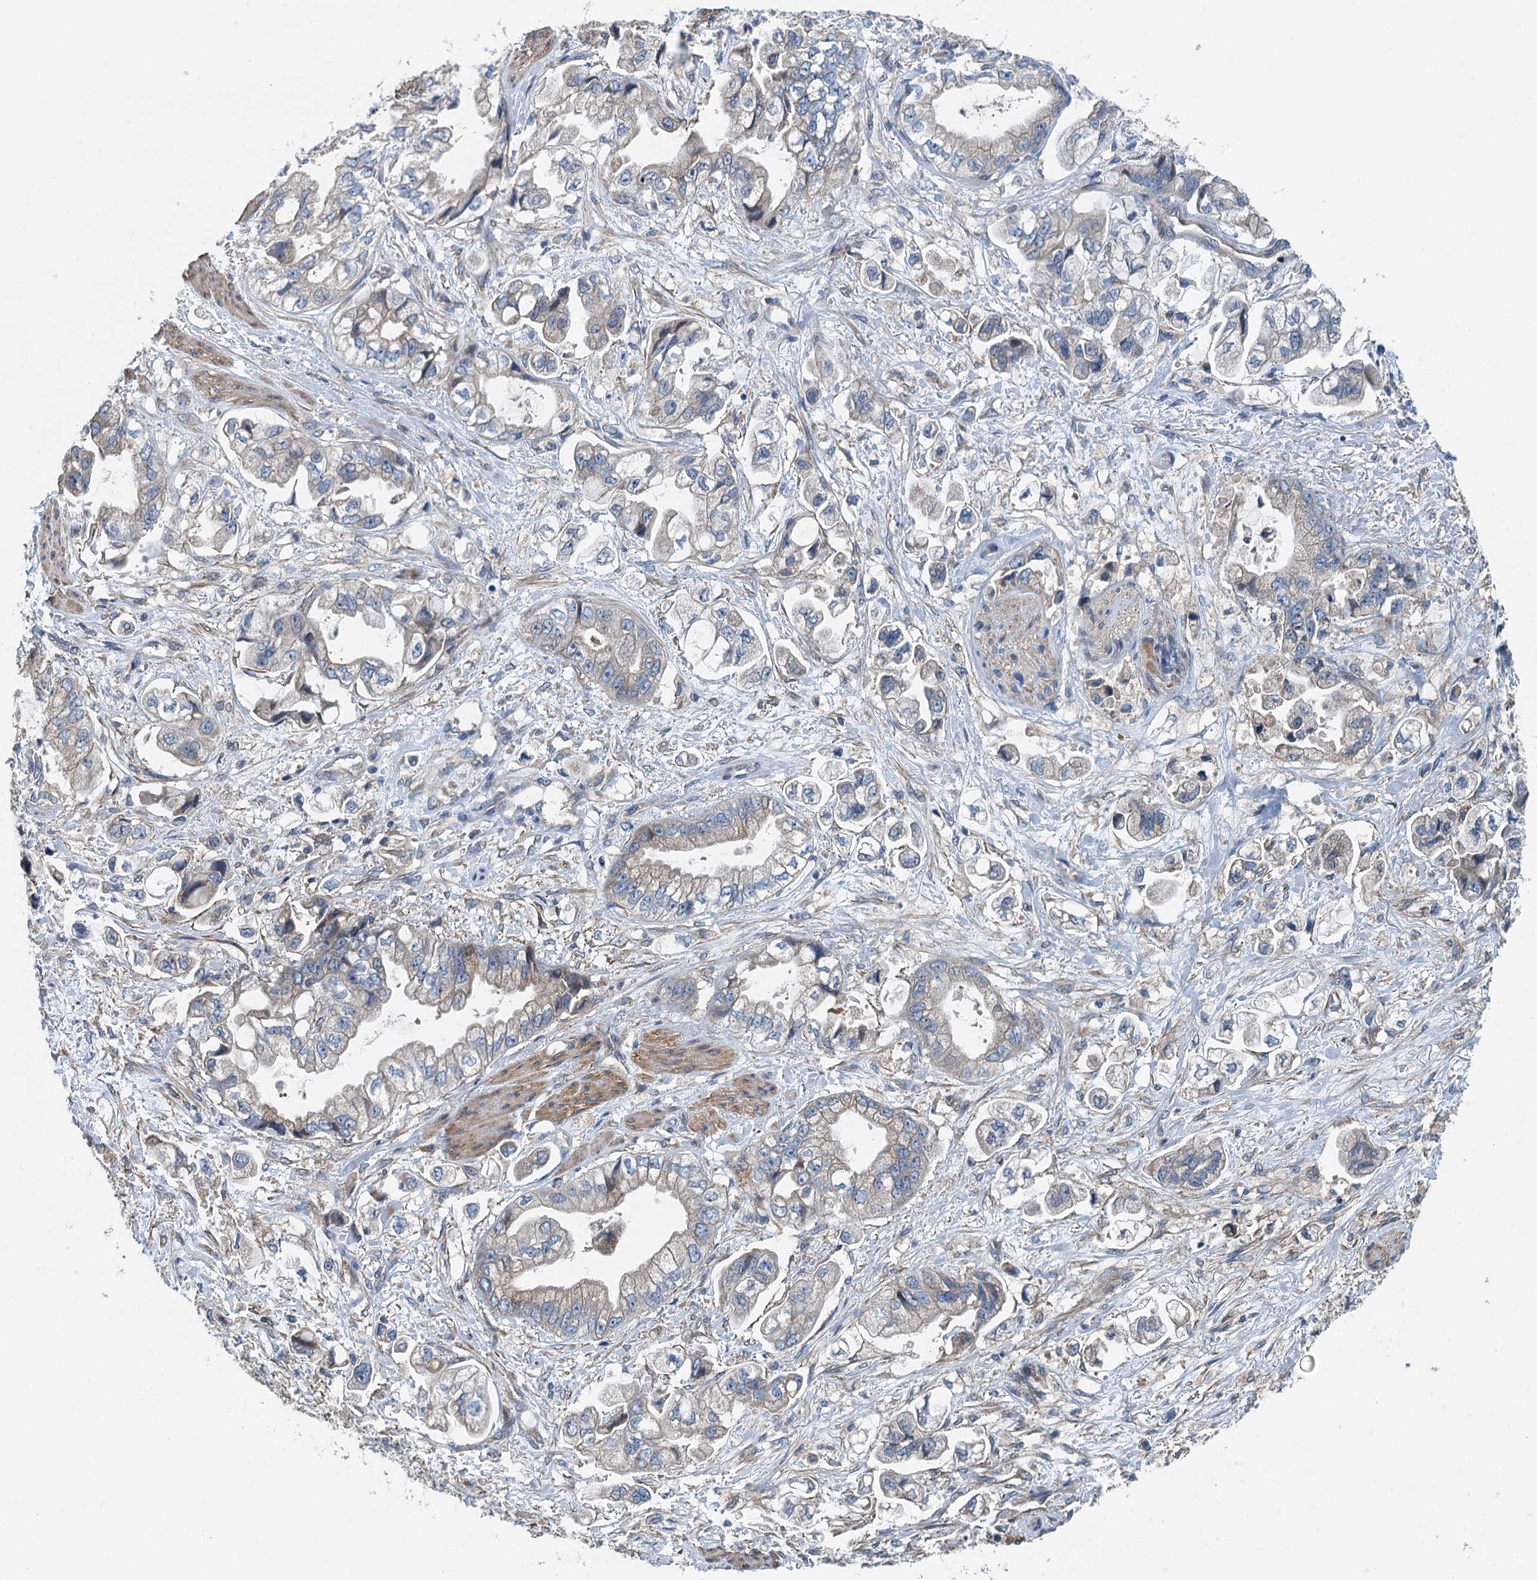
{"staining": {"intensity": "negative", "quantity": "none", "location": "none"}, "tissue": "stomach cancer", "cell_type": "Tumor cells", "image_type": "cancer", "snomed": [{"axis": "morphology", "description": "Adenocarcinoma, NOS"}, {"axis": "topography", "description": "Stomach"}], "caption": "Stomach adenocarcinoma was stained to show a protein in brown. There is no significant staining in tumor cells. (IHC, brightfield microscopy, high magnification).", "gene": "PPP1R14D", "patient": {"sex": "male", "age": 62}}